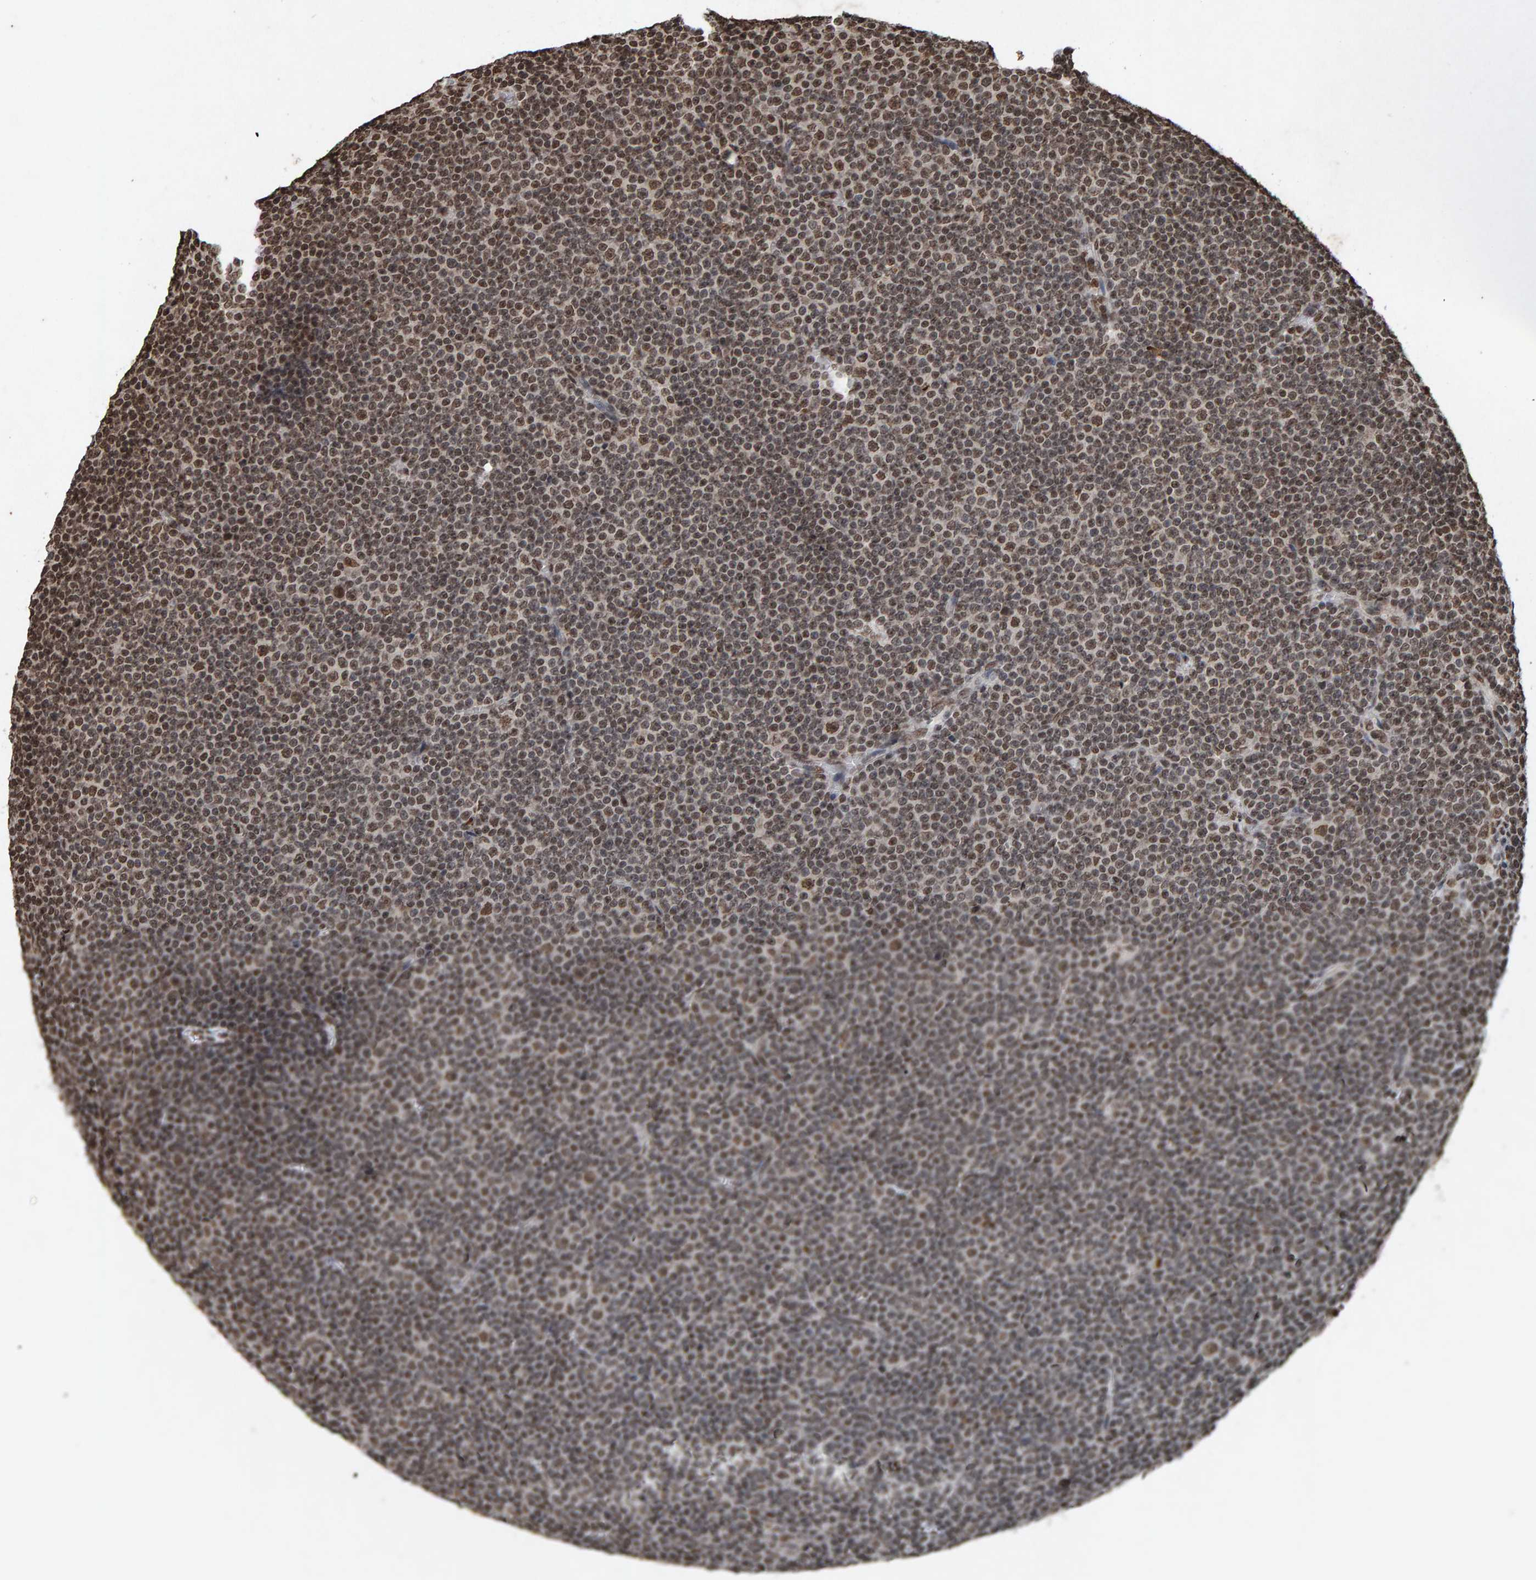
{"staining": {"intensity": "moderate", "quantity": ">75%", "location": "nuclear"}, "tissue": "lymphoma", "cell_type": "Tumor cells", "image_type": "cancer", "snomed": [{"axis": "morphology", "description": "Malignant lymphoma, non-Hodgkin's type, Low grade"}, {"axis": "topography", "description": "Lymph node"}], "caption": "Low-grade malignant lymphoma, non-Hodgkin's type stained with DAB (3,3'-diaminobenzidine) immunohistochemistry (IHC) reveals medium levels of moderate nuclear staining in about >75% of tumor cells.", "gene": "H2AZ1", "patient": {"sex": "female", "age": 67}}